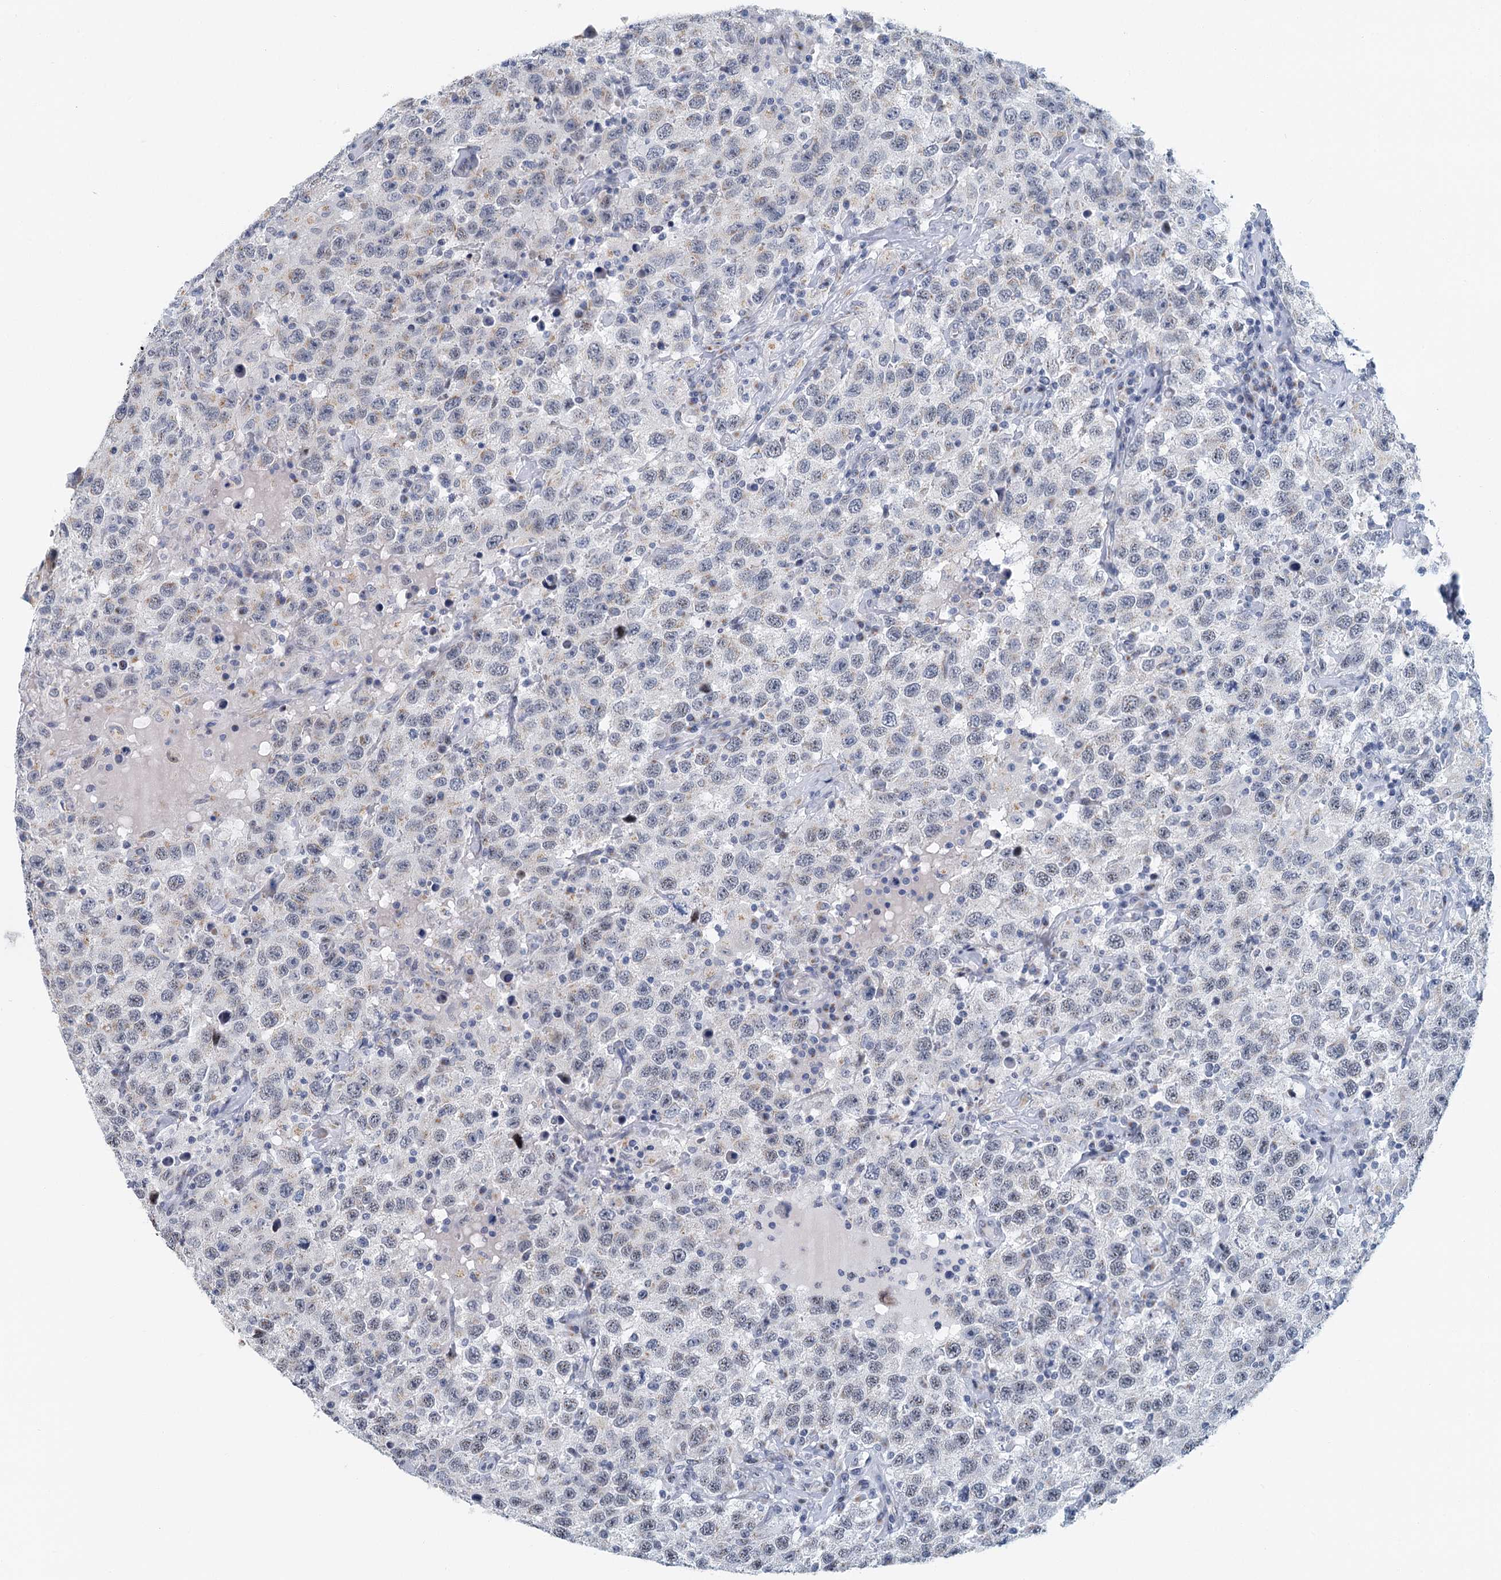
{"staining": {"intensity": "negative", "quantity": "none", "location": "none"}, "tissue": "testis cancer", "cell_type": "Tumor cells", "image_type": "cancer", "snomed": [{"axis": "morphology", "description": "Seminoma, NOS"}, {"axis": "topography", "description": "Testis"}], "caption": "The histopathology image exhibits no staining of tumor cells in seminoma (testis).", "gene": "ZNF527", "patient": {"sex": "male", "age": 41}}